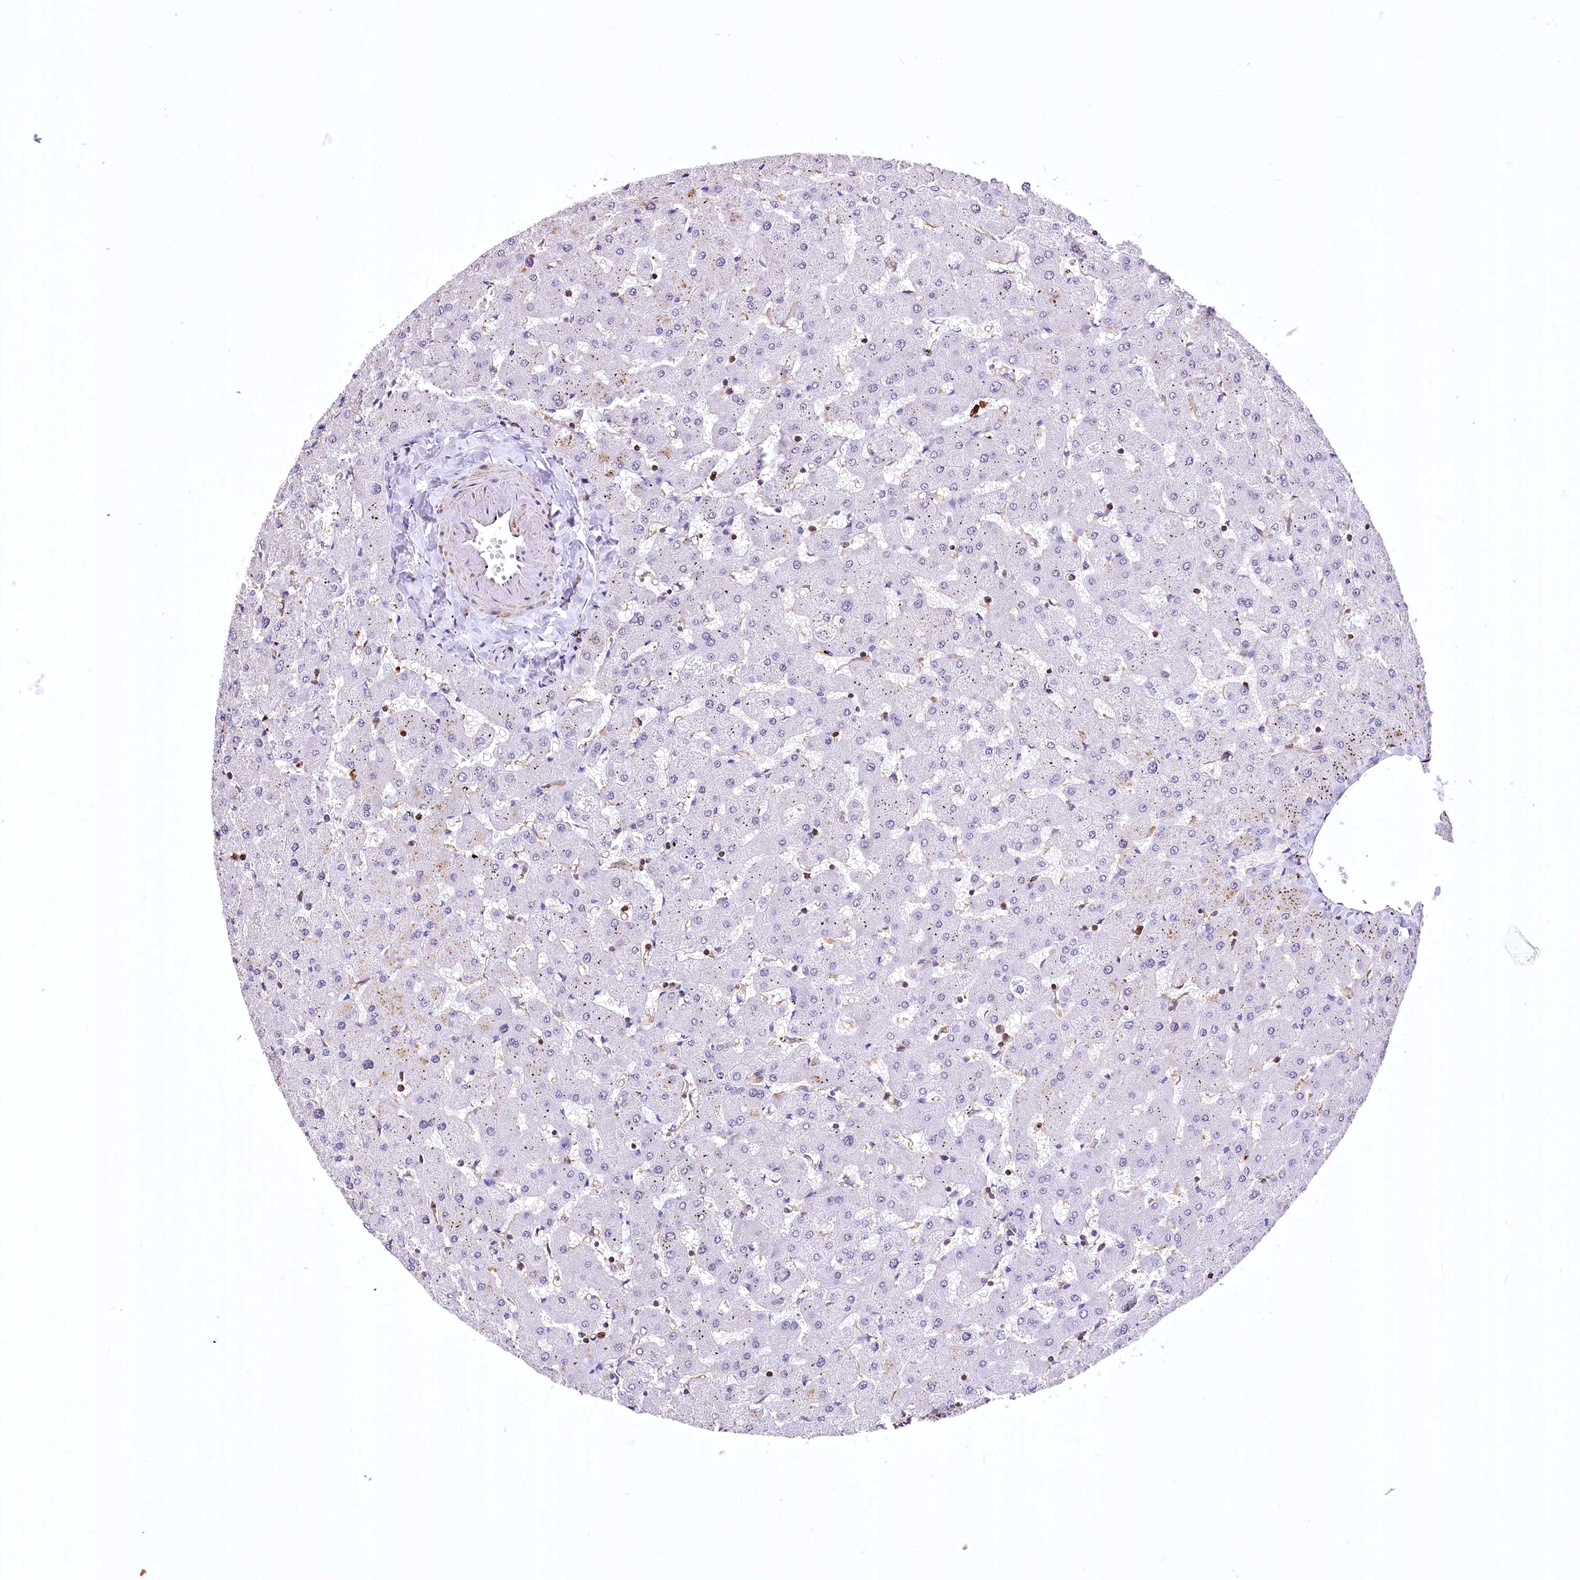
{"staining": {"intensity": "negative", "quantity": "none", "location": "none"}, "tissue": "liver", "cell_type": "Cholangiocytes", "image_type": "normal", "snomed": [{"axis": "morphology", "description": "Normal tissue, NOS"}, {"axis": "topography", "description": "Liver"}], "caption": "This histopathology image is of normal liver stained with immunohistochemistry (IHC) to label a protein in brown with the nuclei are counter-stained blue. There is no expression in cholangiocytes. (Stains: DAB (3,3'-diaminobenzidine) IHC with hematoxylin counter stain, Microscopy: brightfield microscopy at high magnification).", "gene": "DPP3", "patient": {"sex": "female", "age": 63}}